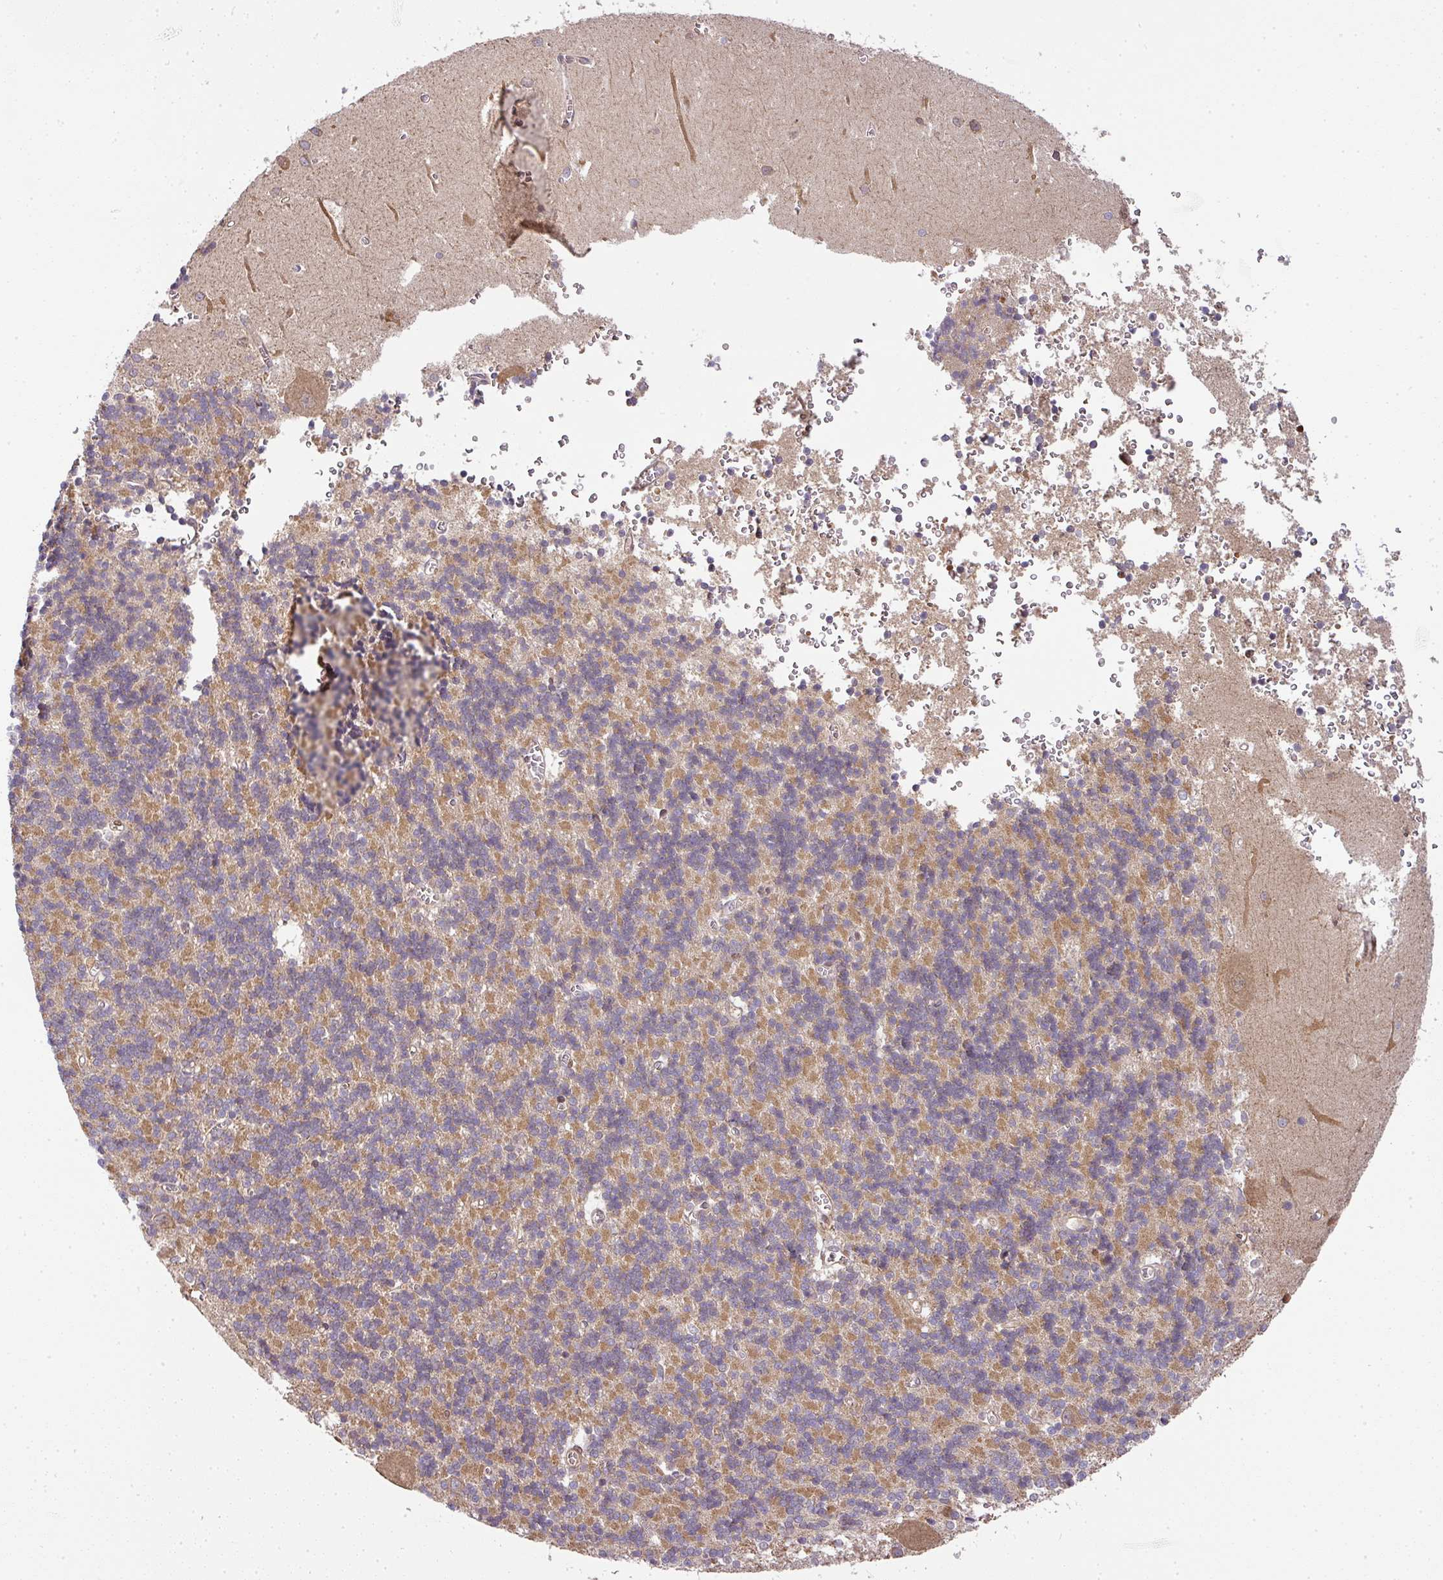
{"staining": {"intensity": "moderate", "quantity": "25%-75%", "location": "cytoplasmic/membranous"}, "tissue": "cerebellum", "cell_type": "Cells in granular layer", "image_type": "normal", "snomed": [{"axis": "morphology", "description": "Normal tissue, NOS"}, {"axis": "topography", "description": "Cerebellum"}], "caption": "Immunohistochemistry (IHC) (DAB (3,3'-diaminobenzidine)) staining of benign human cerebellum demonstrates moderate cytoplasmic/membranous protein positivity in about 25%-75% of cells in granular layer.", "gene": "MALSU1", "patient": {"sex": "male", "age": 37}}